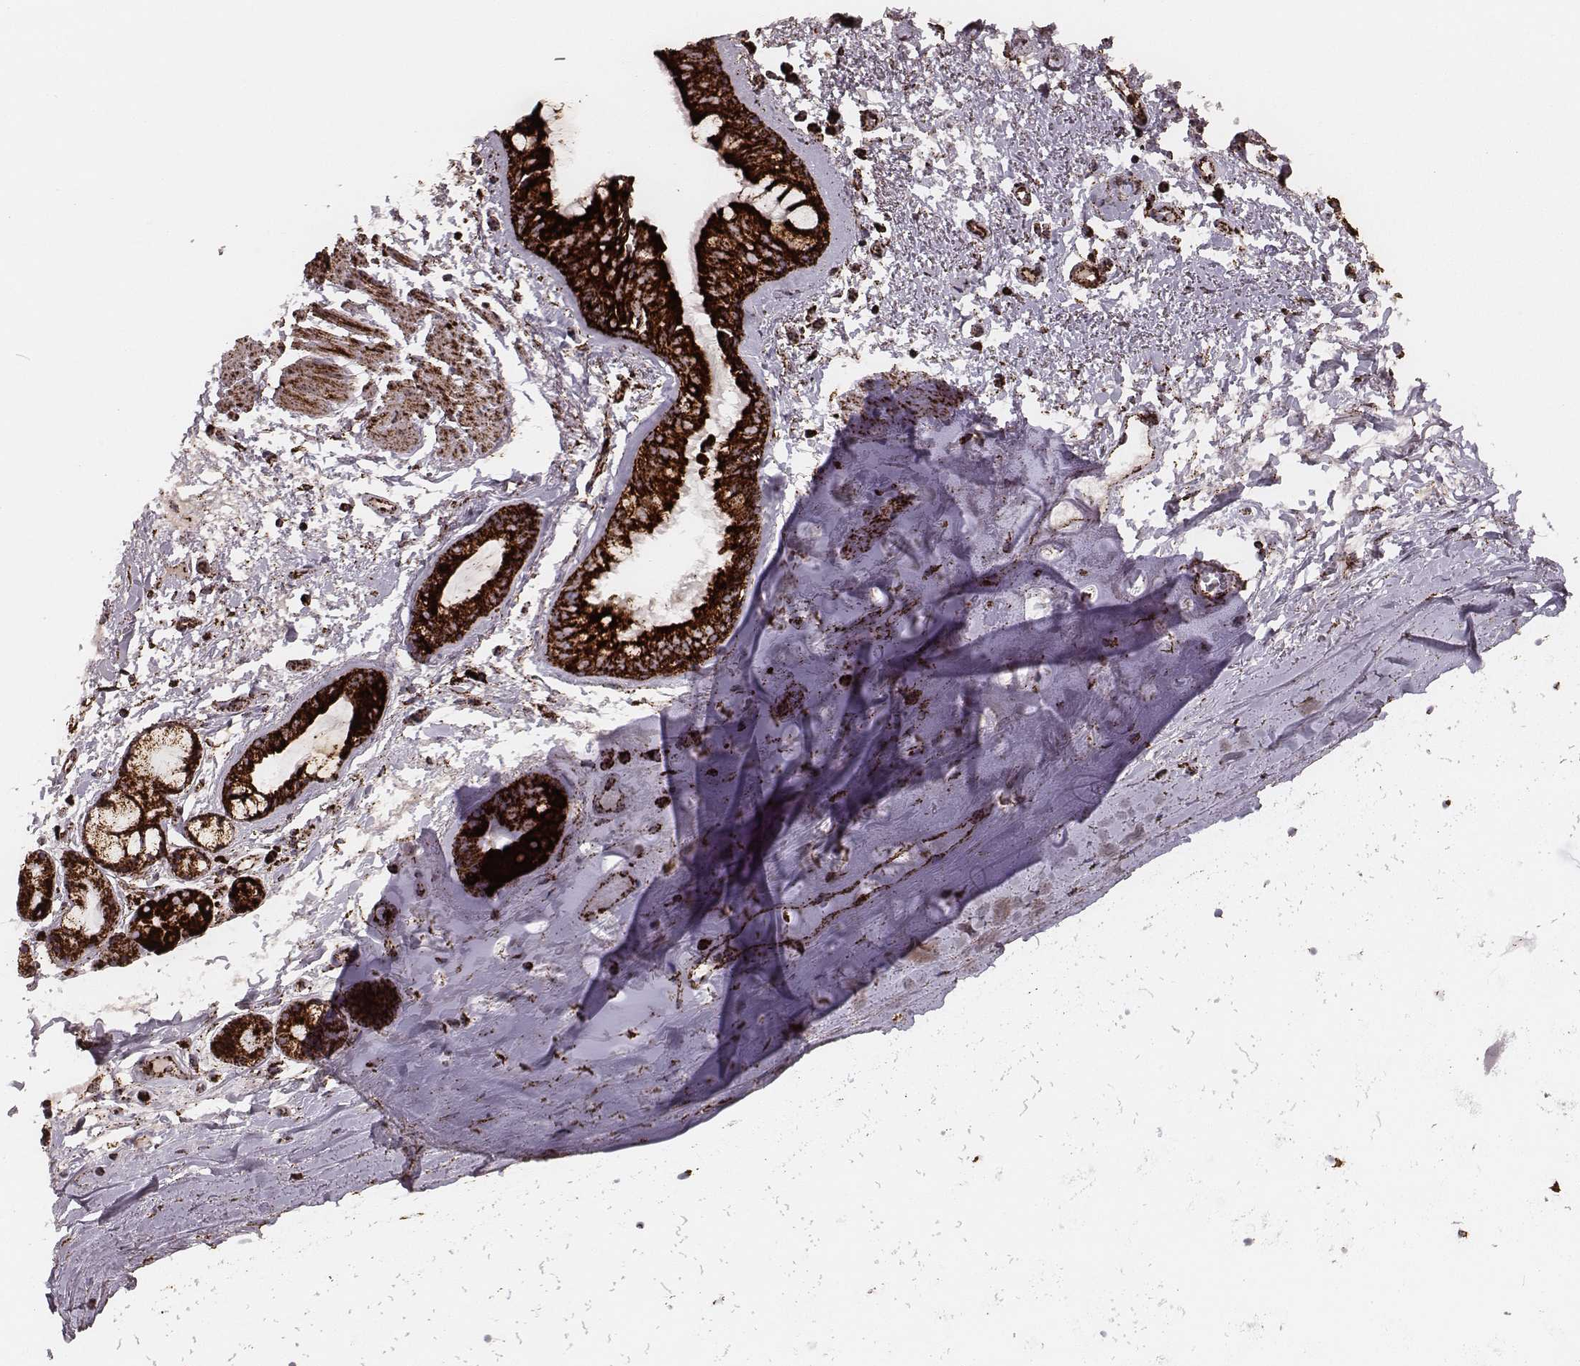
{"staining": {"intensity": "strong", "quantity": ">75%", "location": "cytoplasmic/membranous"}, "tissue": "bronchus", "cell_type": "Respiratory epithelial cells", "image_type": "normal", "snomed": [{"axis": "morphology", "description": "Normal tissue, NOS"}, {"axis": "topography", "description": "Bronchus"}], "caption": "Respiratory epithelial cells display high levels of strong cytoplasmic/membranous expression in about >75% of cells in normal bronchus. (DAB (3,3'-diaminobenzidine) = brown stain, brightfield microscopy at high magnification).", "gene": "TUFM", "patient": {"sex": "female", "age": 64}}